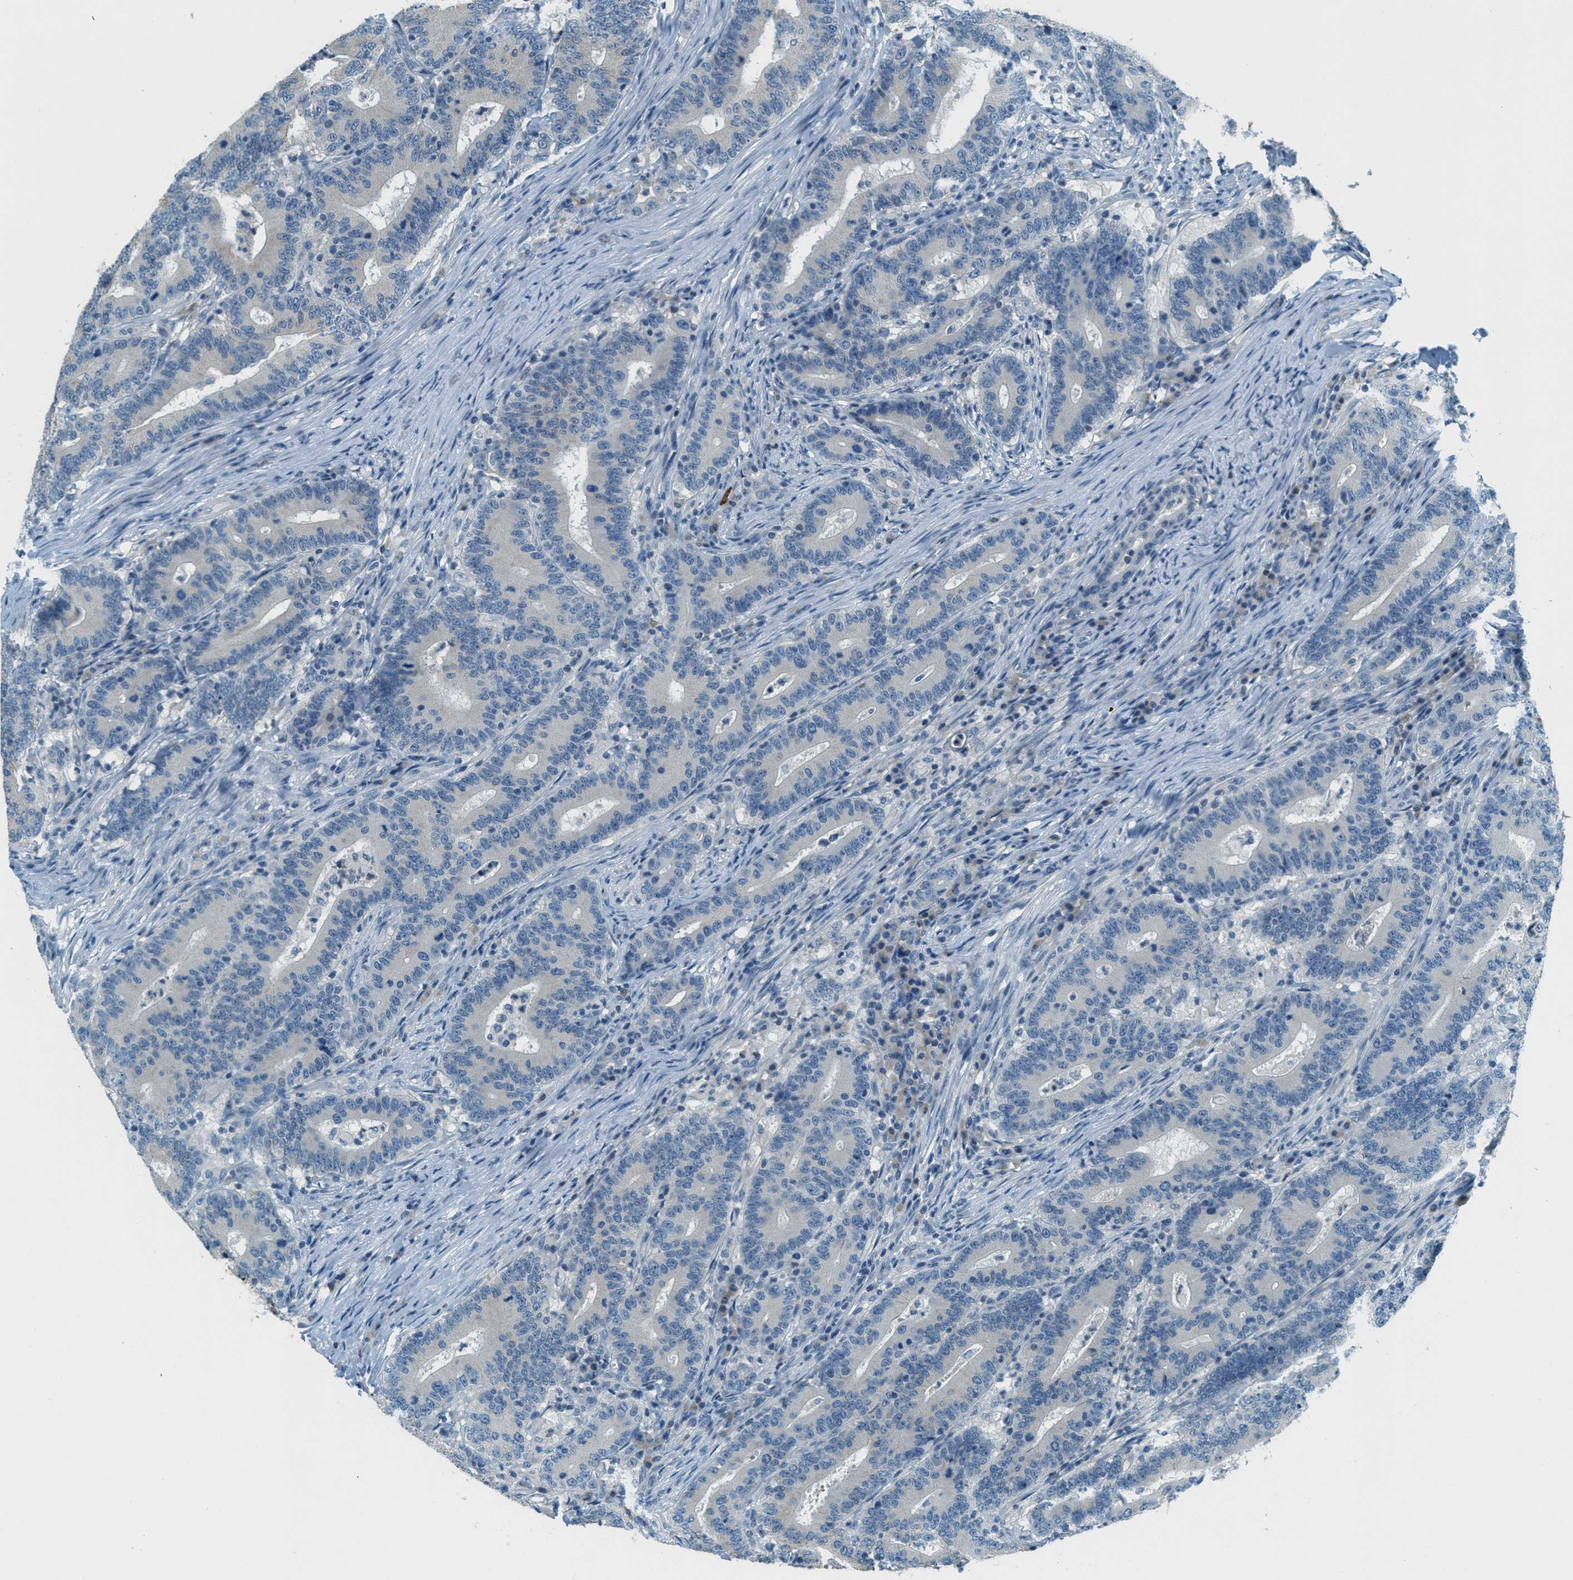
{"staining": {"intensity": "negative", "quantity": "none", "location": "none"}, "tissue": "colorectal cancer", "cell_type": "Tumor cells", "image_type": "cancer", "snomed": [{"axis": "morphology", "description": "Adenocarcinoma, NOS"}, {"axis": "topography", "description": "Colon"}], "caption": "Tumor cells show no significant protein positivity in colorectal adenocarcinoma.", "gene": "MSLN", "patient": {"sex": "female", "age": 66}}